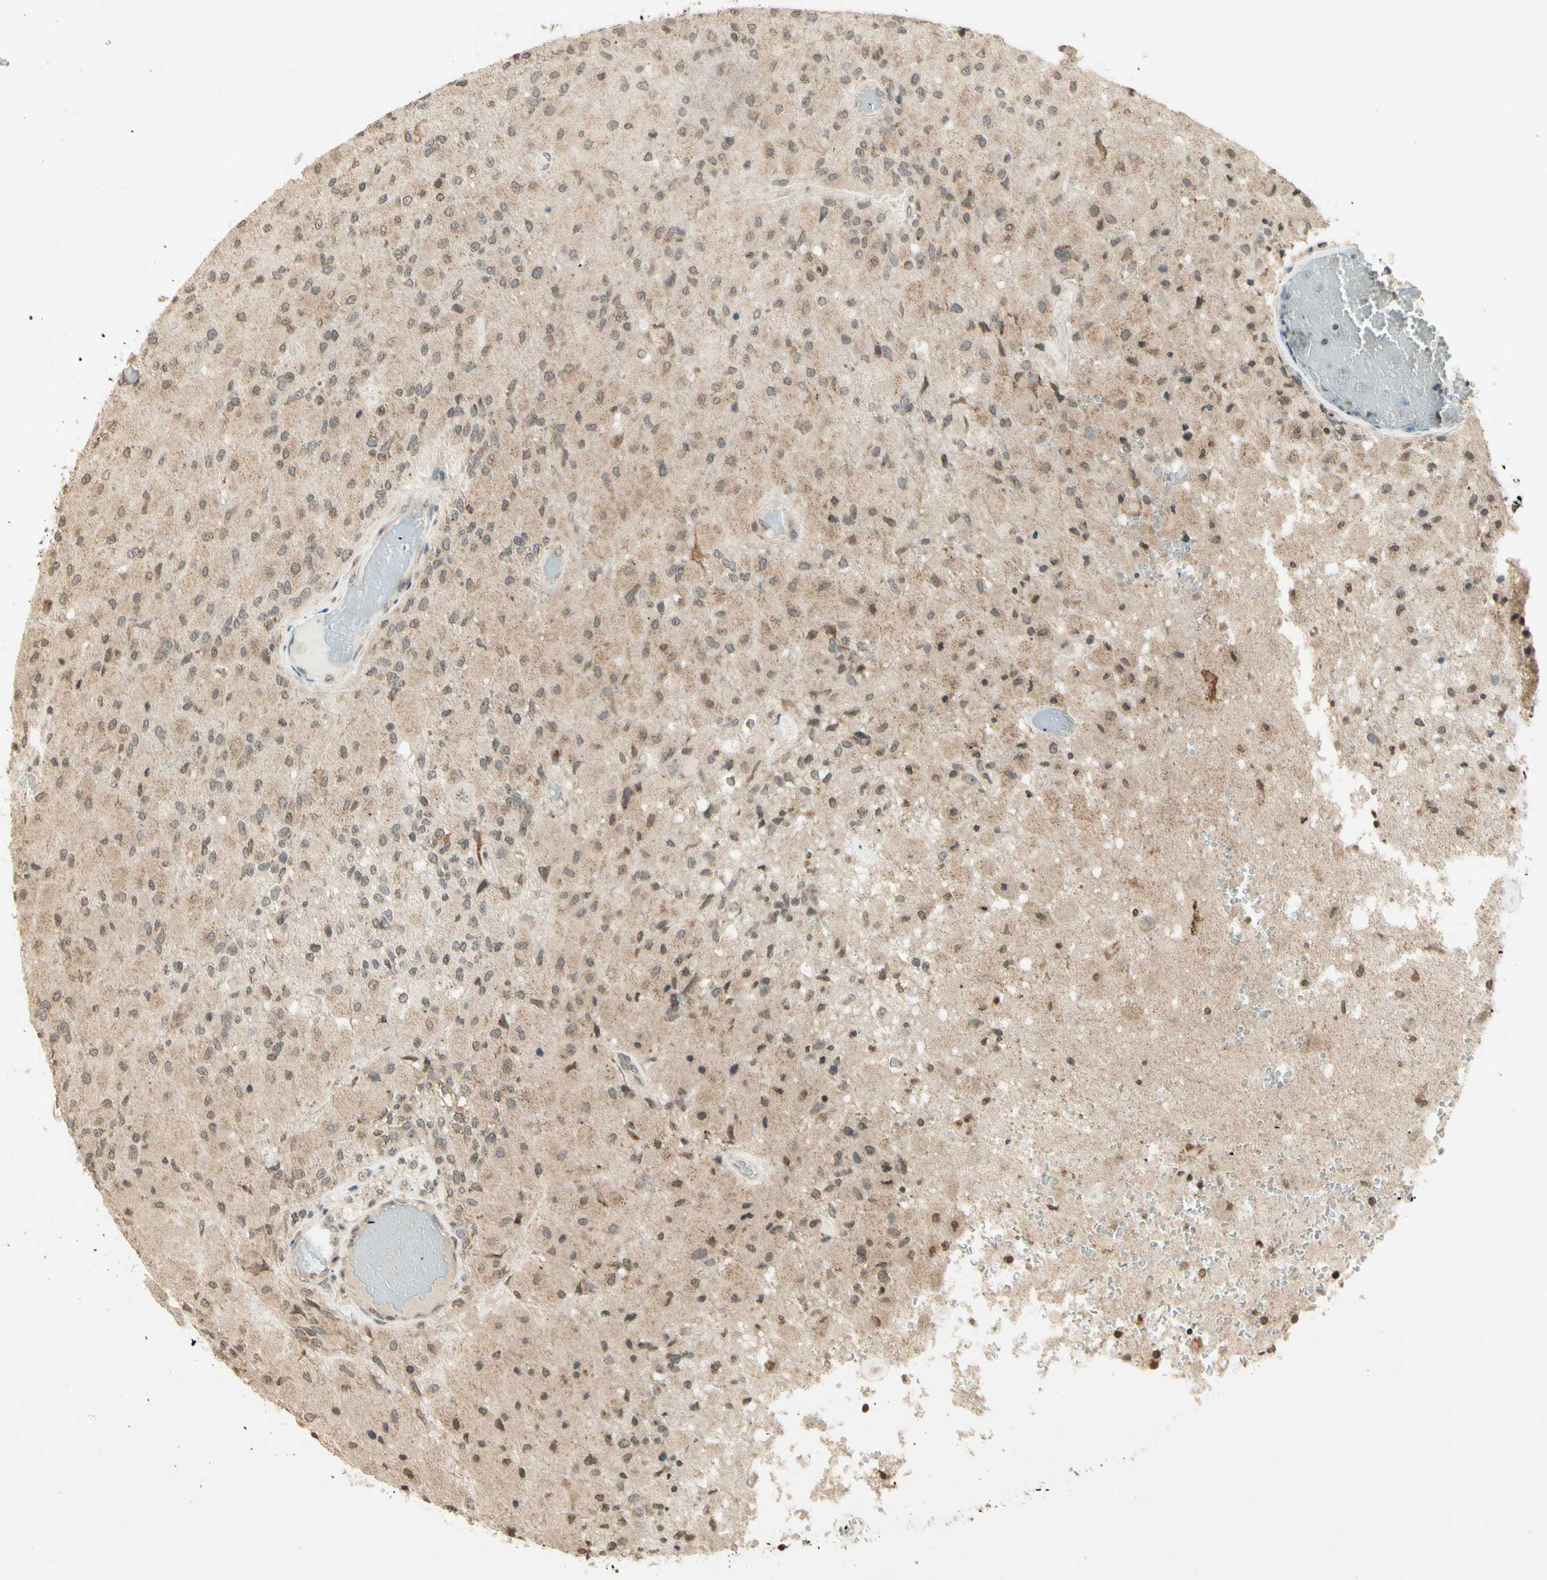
{"staining": {"intensity": "weak", "quantity": "25%-75%", "location": "cytoplasmic/membranous,nuclear"}, "tissue": "glioma", "cell_type": "Tumor cells", "image_type": "cancer", "snomed": [{"axis": "morphology", "description": "Normal tissue, NOS"}, {"axis": "morphology", "description": "Glioma, malignant, High grade"}, {"axis": "topography", "description": "Cerebral cortex"}], "caption": "Brown immunohistochemical staining in malignant high-grade glioma shows weak cytoplasmic/membranous and nuclear expression in approximately 25%-75% of tumor cells.", "gene": "CCNI", "patient": {"sex": "male", "age": 77}}